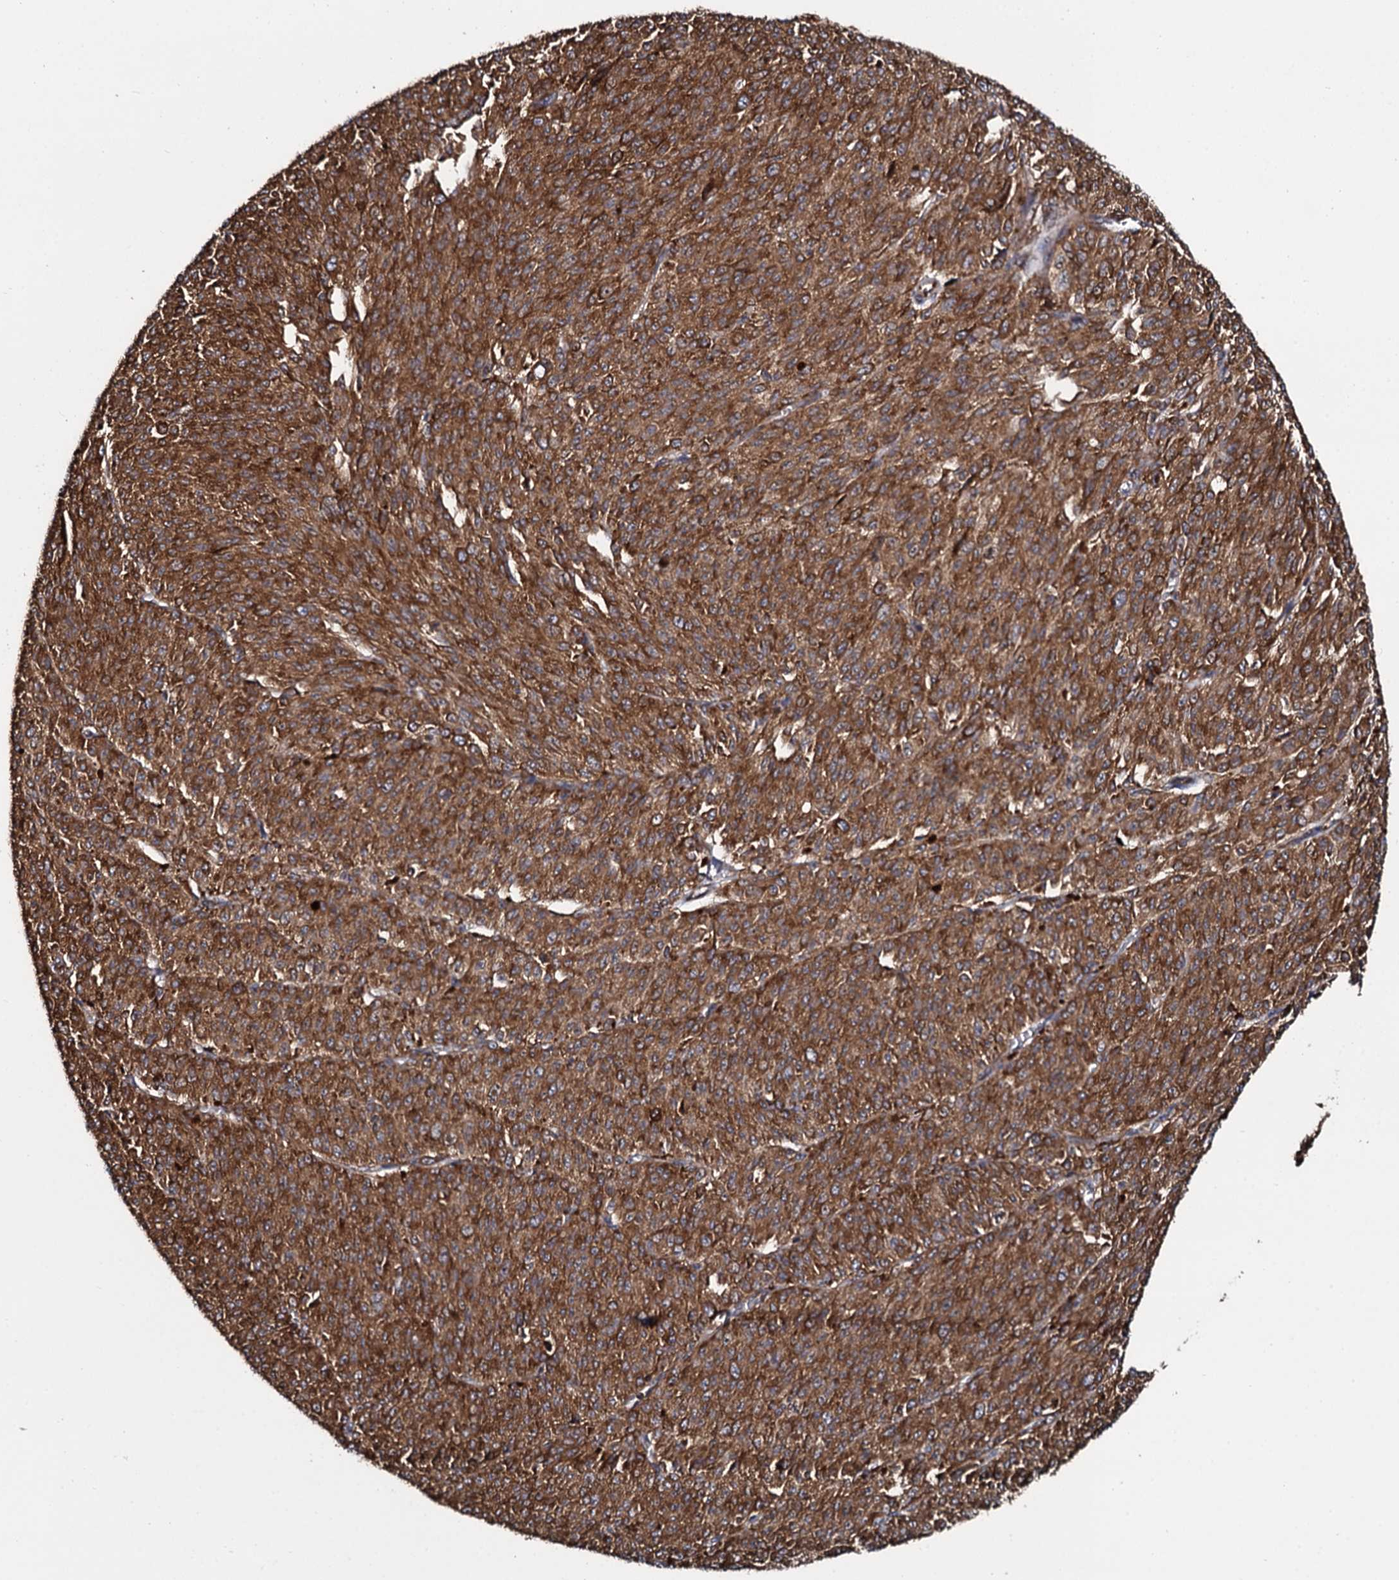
{"staining": {"intensity": "moderate", "quantity": ">75%", "location": "cytoplasmic/membranous"}, "tissue": "melanoma", "cell_type": "Tumor cells", "image_type": "cancer", "snomed": [{"axis": "morphology", "description": "Malignant melanoma, NOS"}, {"axis": "topography", "description": "Skin"}], "caption": "Melanoma stained with DAB immunohistochemistry (IHC) reveals medium levels of moderate cytoplasmic/membranous staining in approximately >75% of tumor cells. Using DAB (brown) and hematoxylin (blue) stains, captured at high magnification using brightfield microscopy.", "gene": "SPTY2D1", "patient": {"sex": "female", "age": 52}}